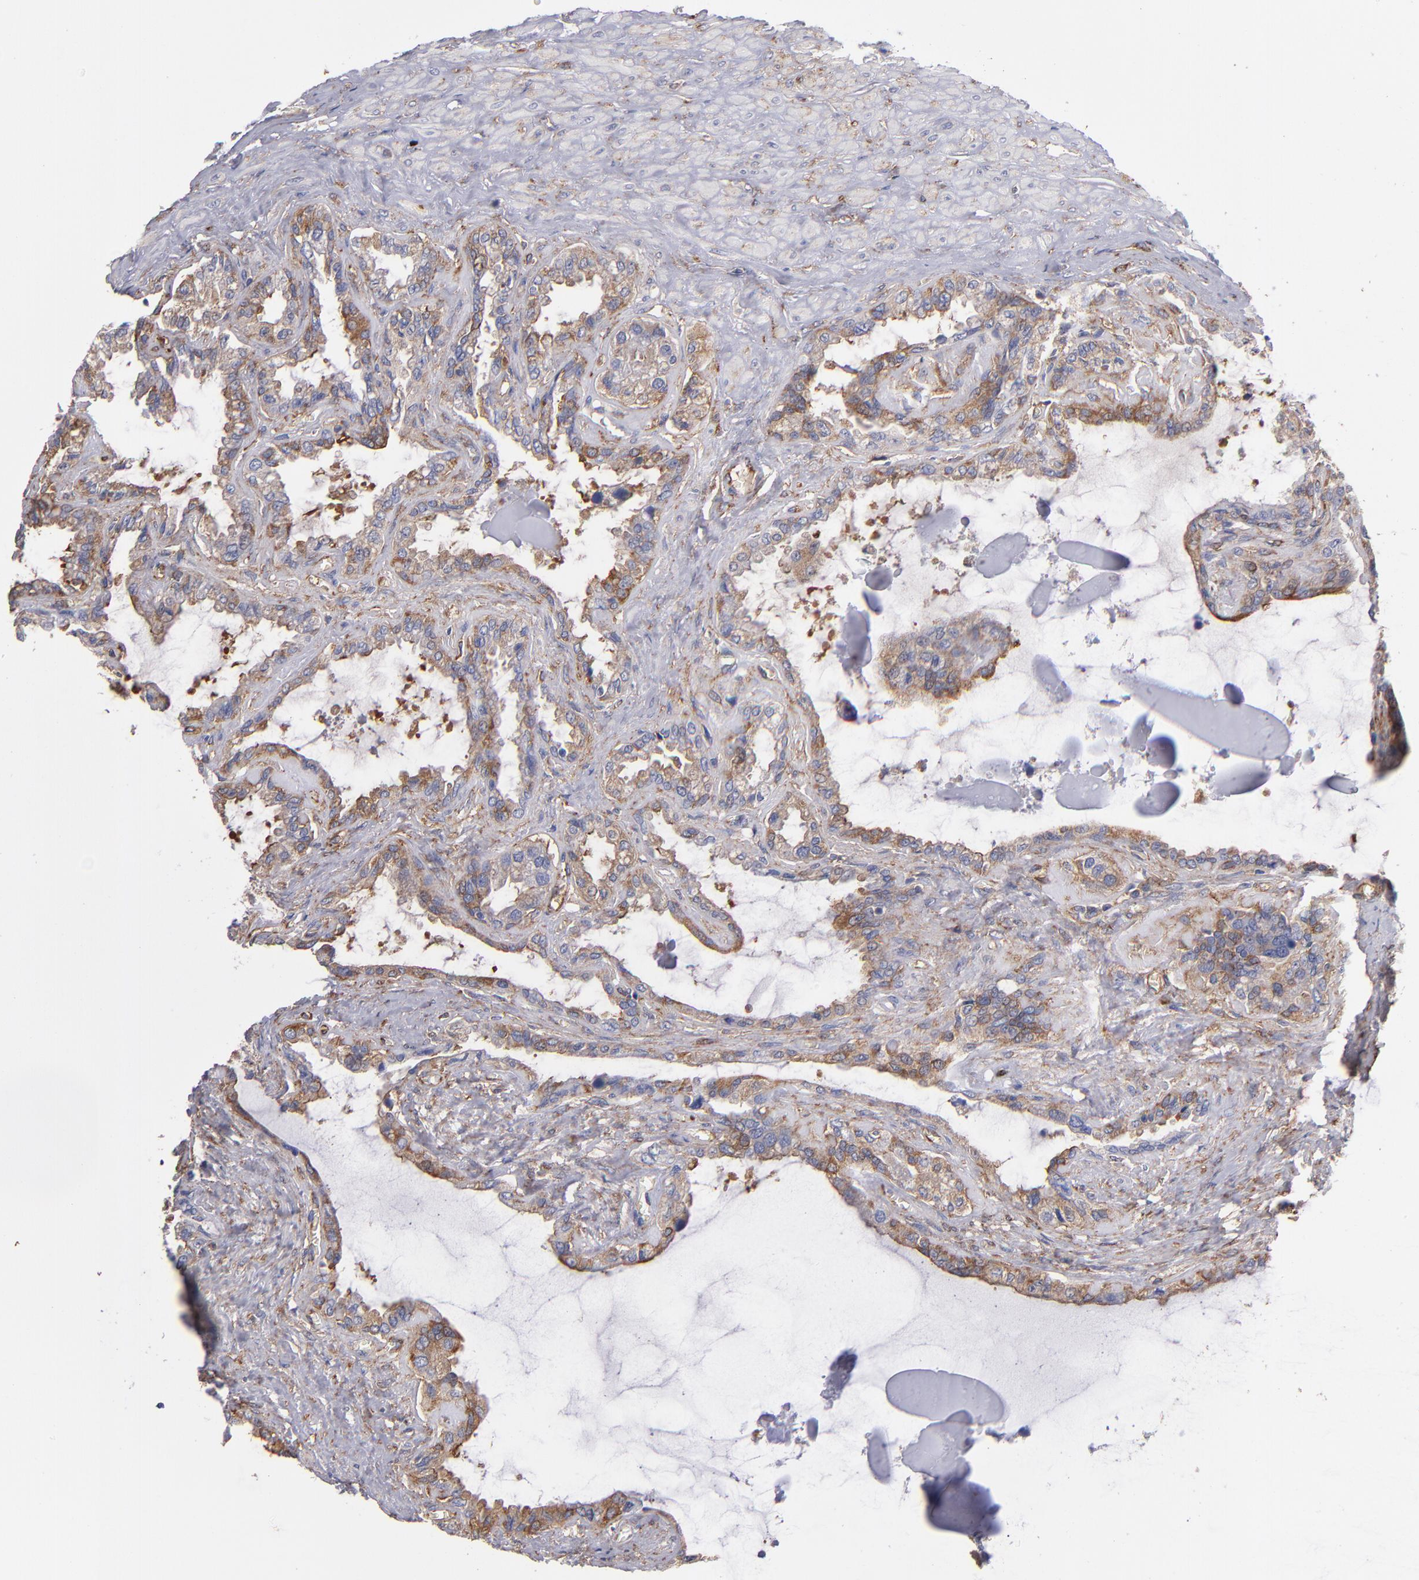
{"staining": {"intensity": "weak", "quantity": "25%-75%", "location": "cytoplasmic/membranous"}, "tissue": "seminal vesicle", "cell_type": "Glandular cells", "image_type": "normal", "snomed": [{"axis": "morphology", "description": "Normal tissue, NOS"}, {"axis": "morphology", "description": "Inflammation, NOS"}, {"axis": "topography", "description": "Urinary bladder"}, {"axis": "topography", "description": "Prostate"}, {"axis": "topography", "description": "Seminal veicle"}], "caption": "Seminal vesicle stained for a protein displays weak cytoplasmic/membranous positivity in glandular cells. (DAB (3,3'-diaminobenzidine) = brown stain, brightfield microscopy at high magnification).", "gene": "MVP", "patient": {"sex": "male", "age": 82}}